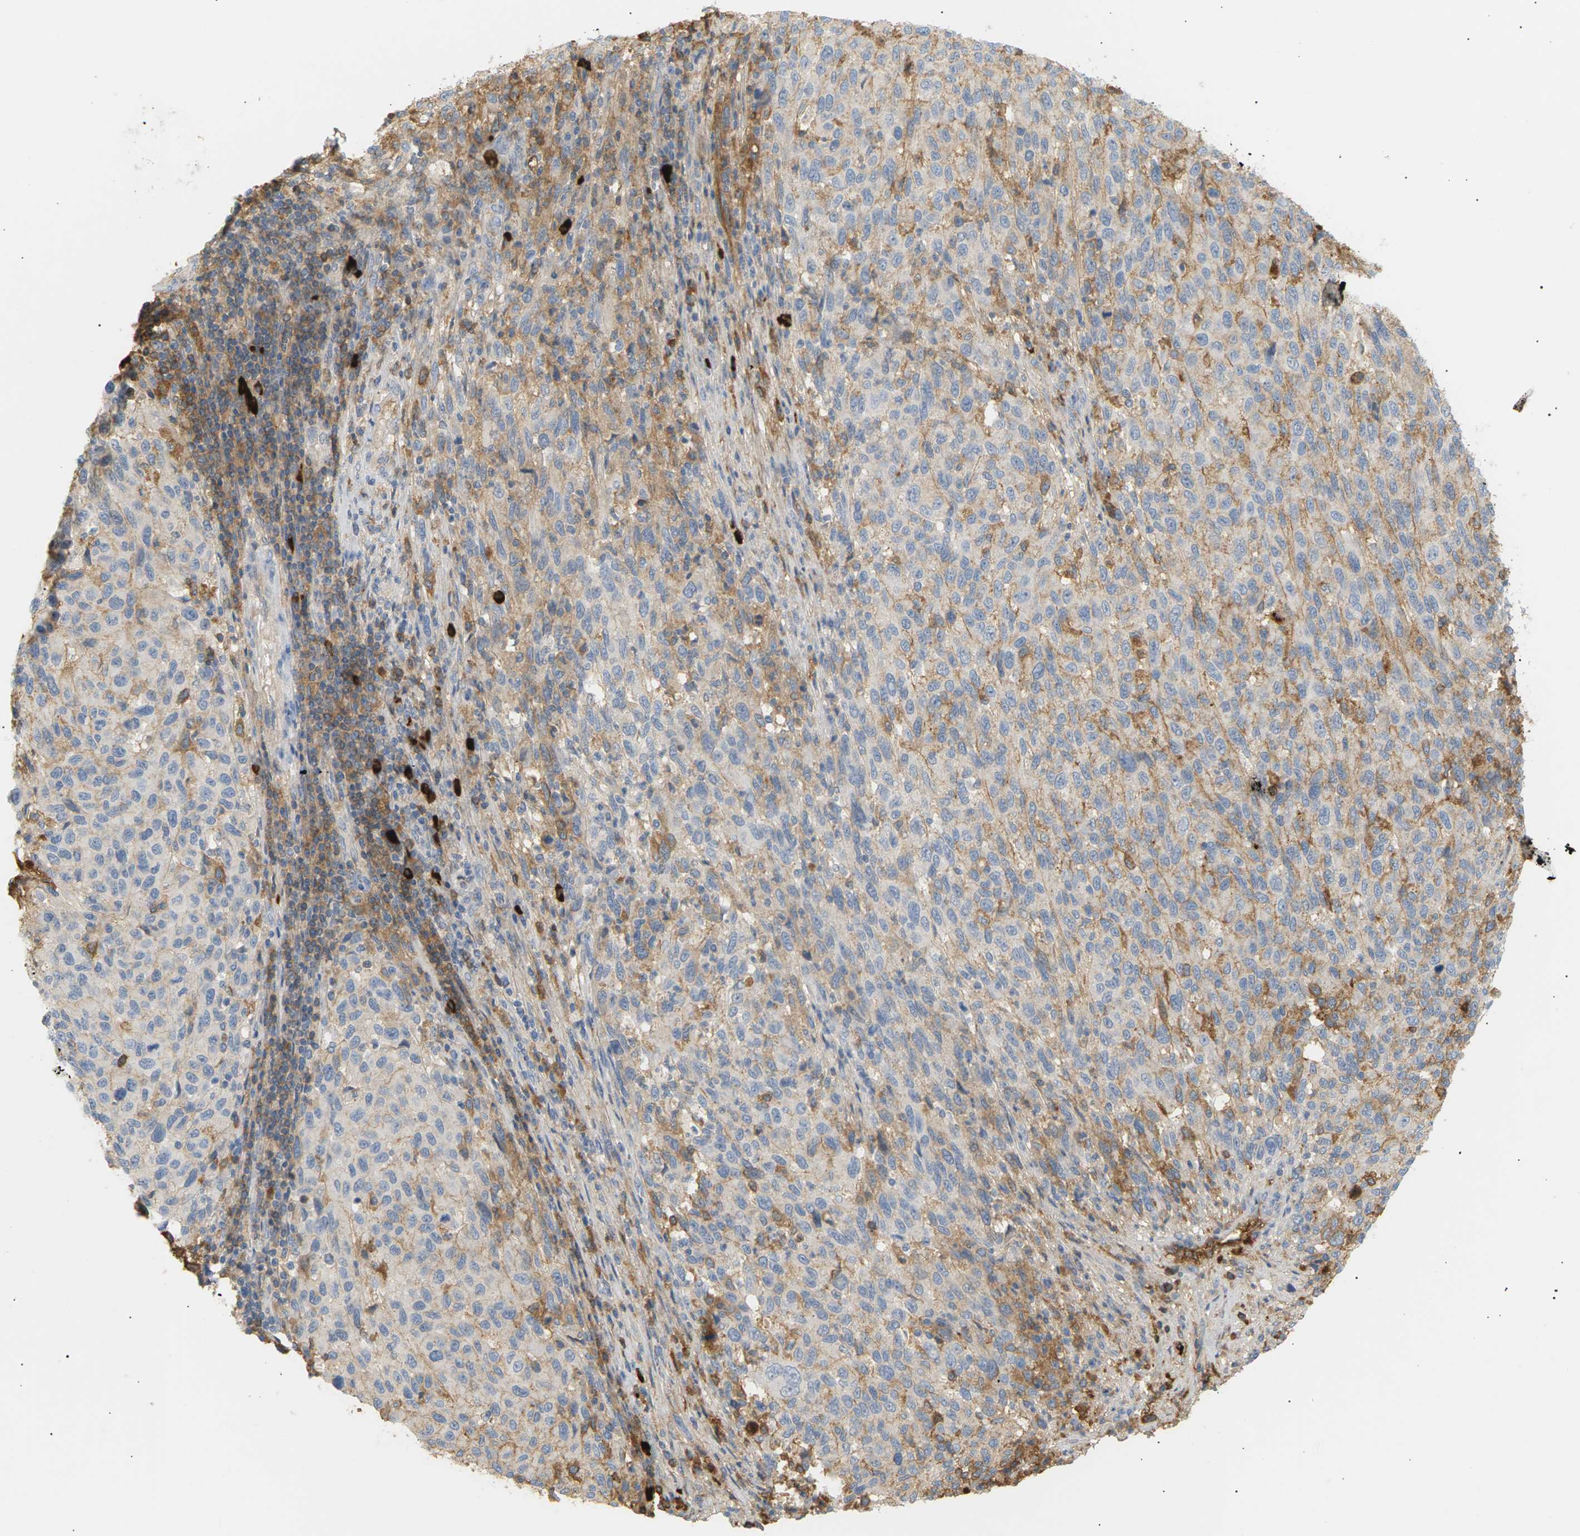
{"staining": {"intensity": "weak", "quantity": "<25%", "location": "cytoplasmic/membranous"}, "tissue": "melanoma", "cell_type": "Tumor cells", "image_type": "cancer", "snomed": [{"axis": "morphology", "description": "Malignant melanoma, Metastatic site"}, {"axis": "topography", "description": "Lymph node"}], "caption": "This is an immunohistochemistry (IHC) image of human melanoma. There is no staining in tumor cells.", "gene": "IGLC3", "patient": {"sex": "male", "age": 61}}